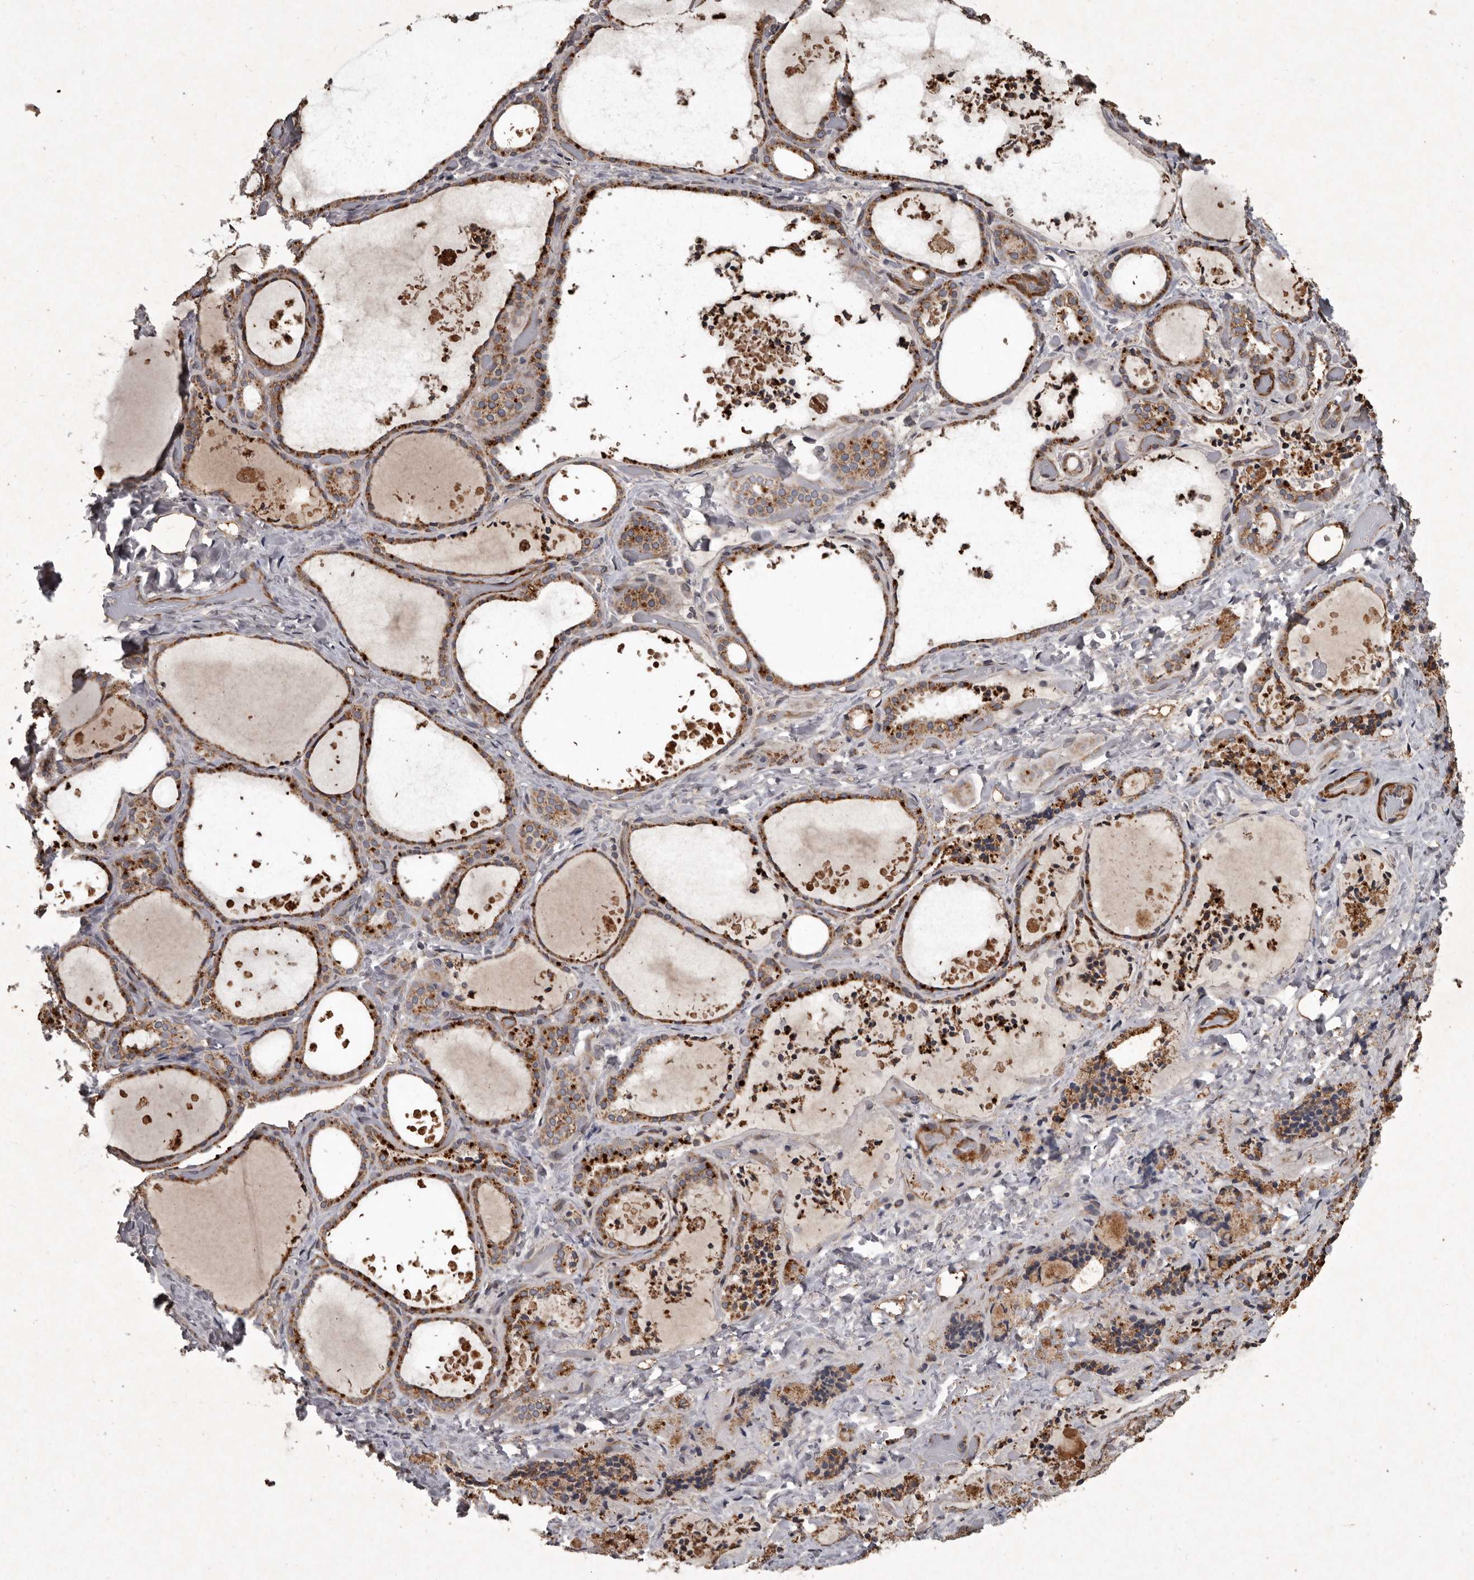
{"staining": {"intensity": "moderate", "quantity": ">75%", "location": "cytoplasmic/membranous"}, "tissue": "thyroid gland", "cell_type": "Glandular cells", "image_type": "normal", "snomed": [{"axis": "morphology", "description": "Normal tissue, NOS"}, {"axis": "topography", "description": "Thyroid gland"}], "caption": "Immunohistochemistry photomicrograph of unremarkable thyroid gland stained for a protein (brown), which shows medium levels of moderate cytoplasmic/membranous expression in approximately >75% of glandular cells.", "gene": "MRPS15", "patient": {"sex": "female", "age": 44}}